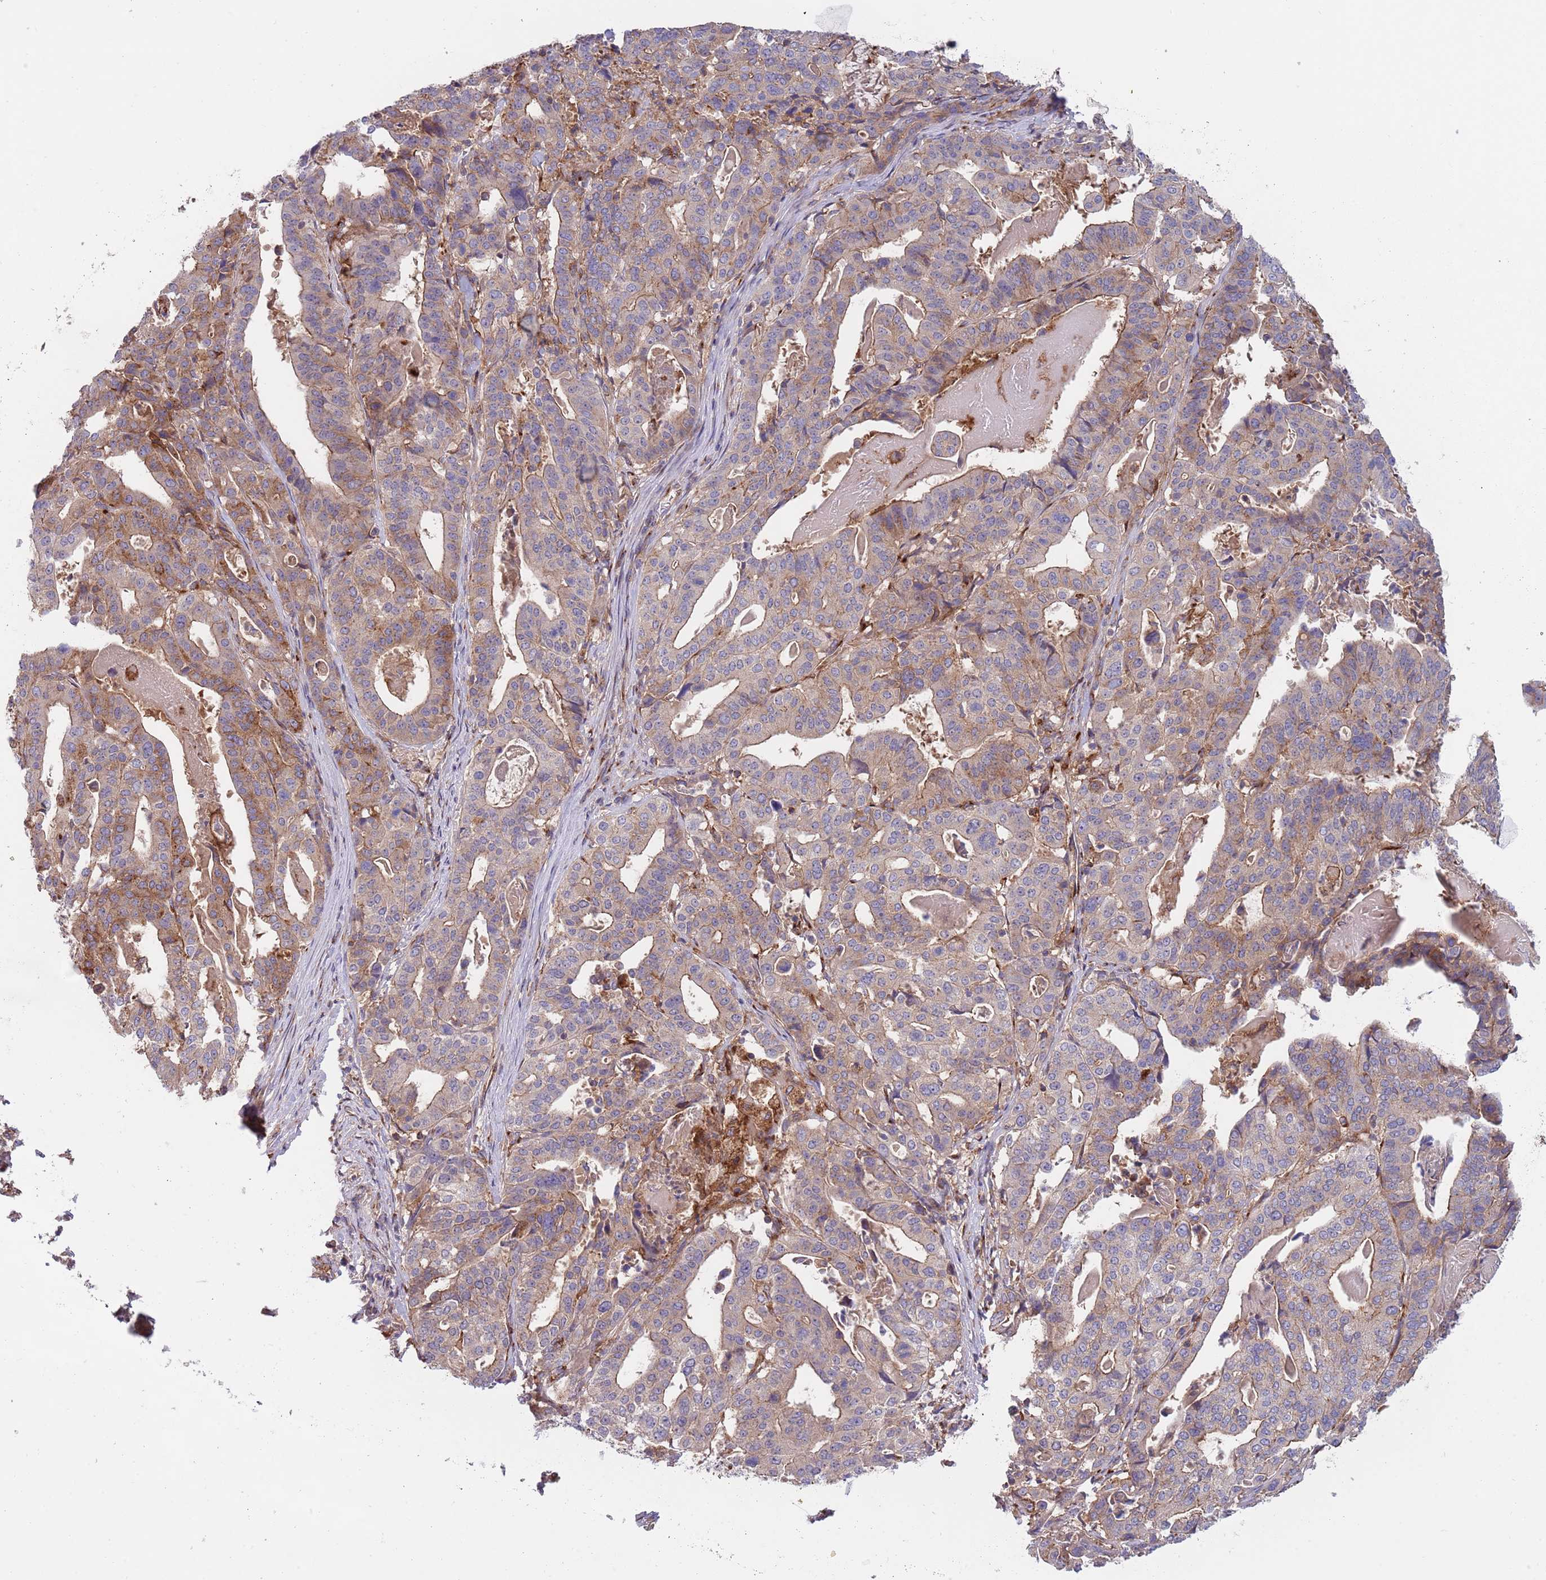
{"staining": {"intensity": "weak", "quantity": "25%-75%", "location": "cytoplasmic/membranous"}, "tissue": "stomach cancer", "cell_type": "Tumor cells", "image_type": "cancer", "snomed": [{"axis": "morphology", "description": "Adenocarcinoma, NOS"}, {"axis": "topography", "description": "Stomach"}], "caption": "A photomicrograph showing weak cytoplasmic/membranous expression in about 25%-75% of tumor cells in stomach adenocarcinoma, as visualized by brown immunohistochemical staining.", "gene": "BTBD7", "patient": {"sex": "male", "age": 48}}